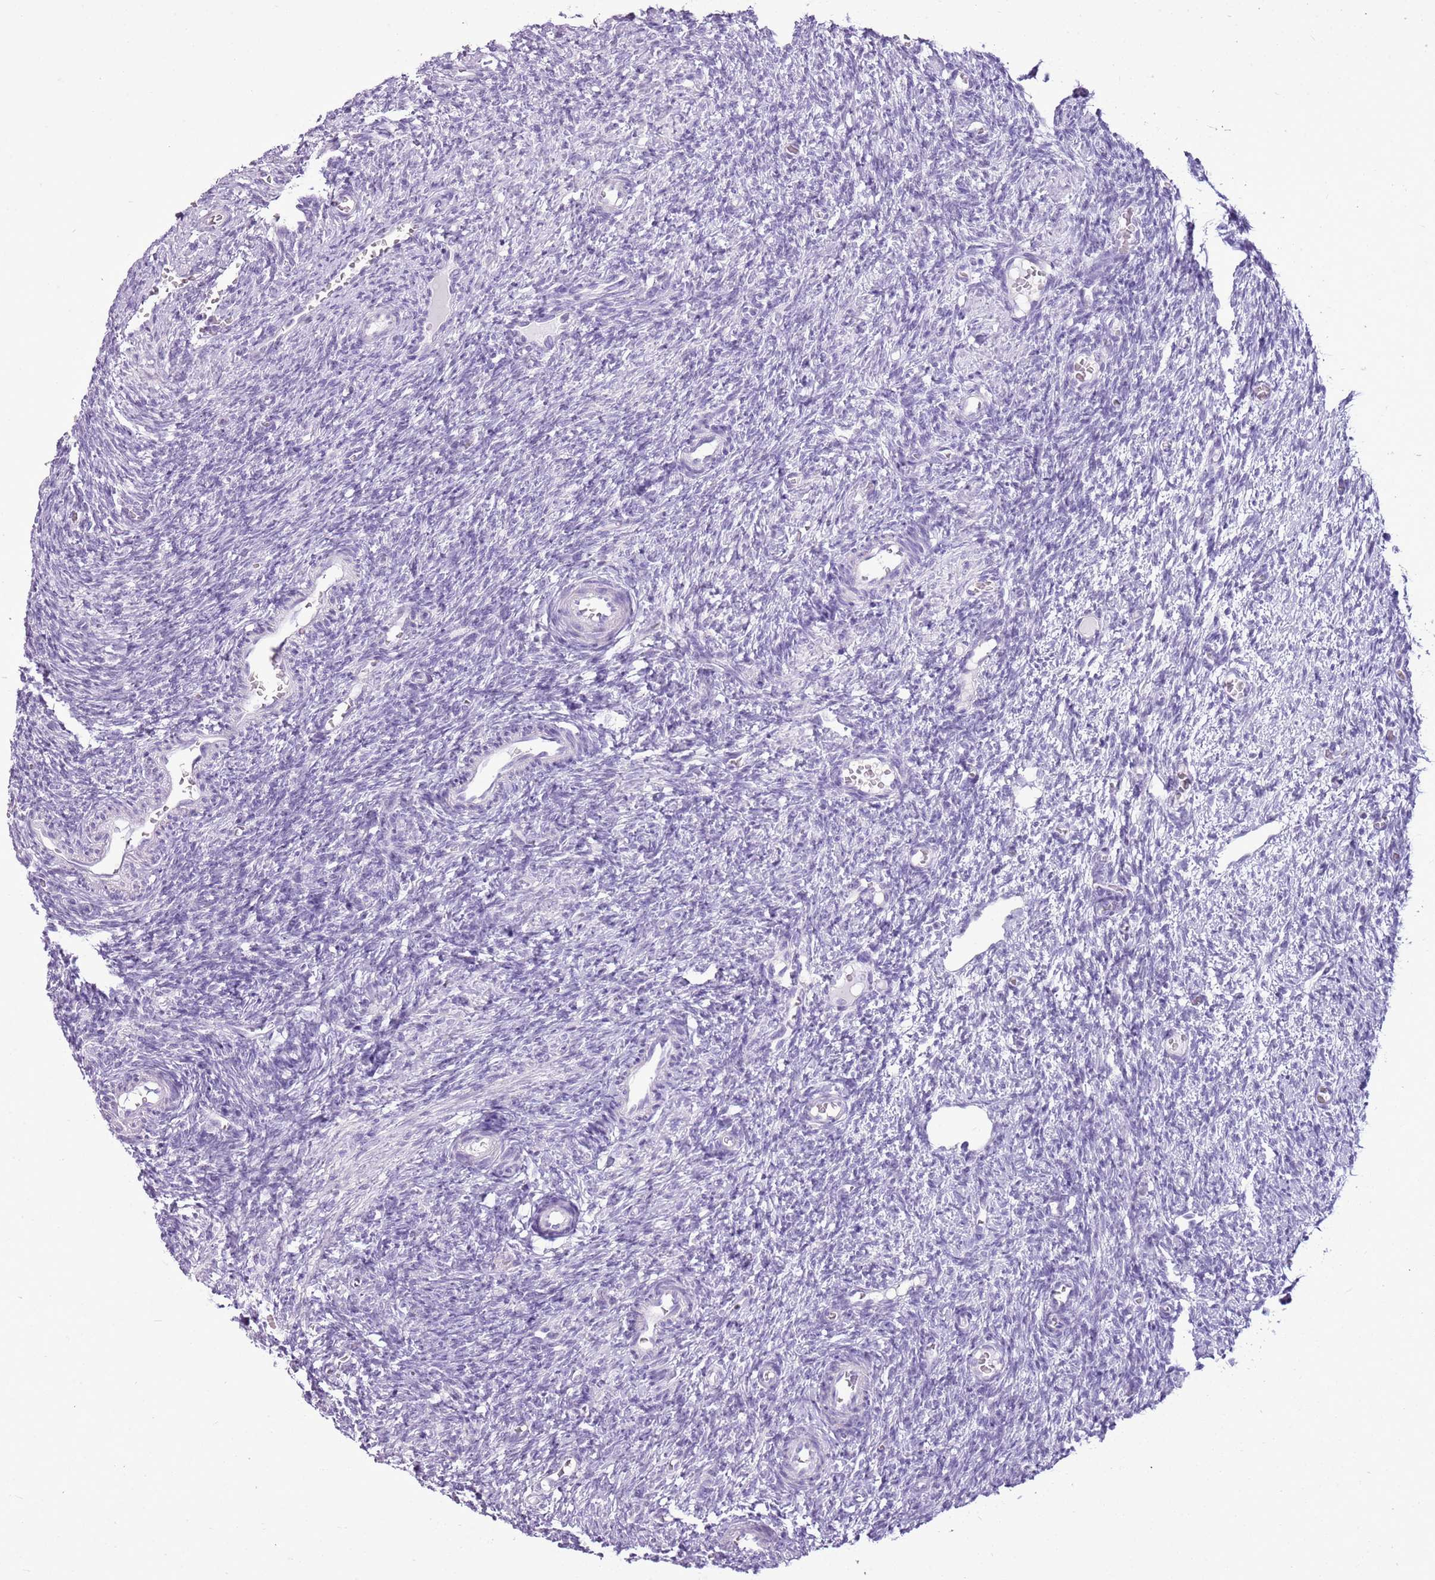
{"staining": {"intensity": "negative", "quantity": "none", "location": "none"}, "tissue": "ovary", "cell_type": "Ovarian stroma cells", "image_type": "normal", "snomed": [{"axis": "morphology", "description": "Normal tissue, NOS"}, {"axis": "topography", "description": "Ovary"}], "caption": "An immunohistochemistry histopathology image of benign ovary is shown. There is no staining in ovarian stroma cells of ovary.", "gene": "RPL3L", "patient": {"sex": "female", "age": 27}}